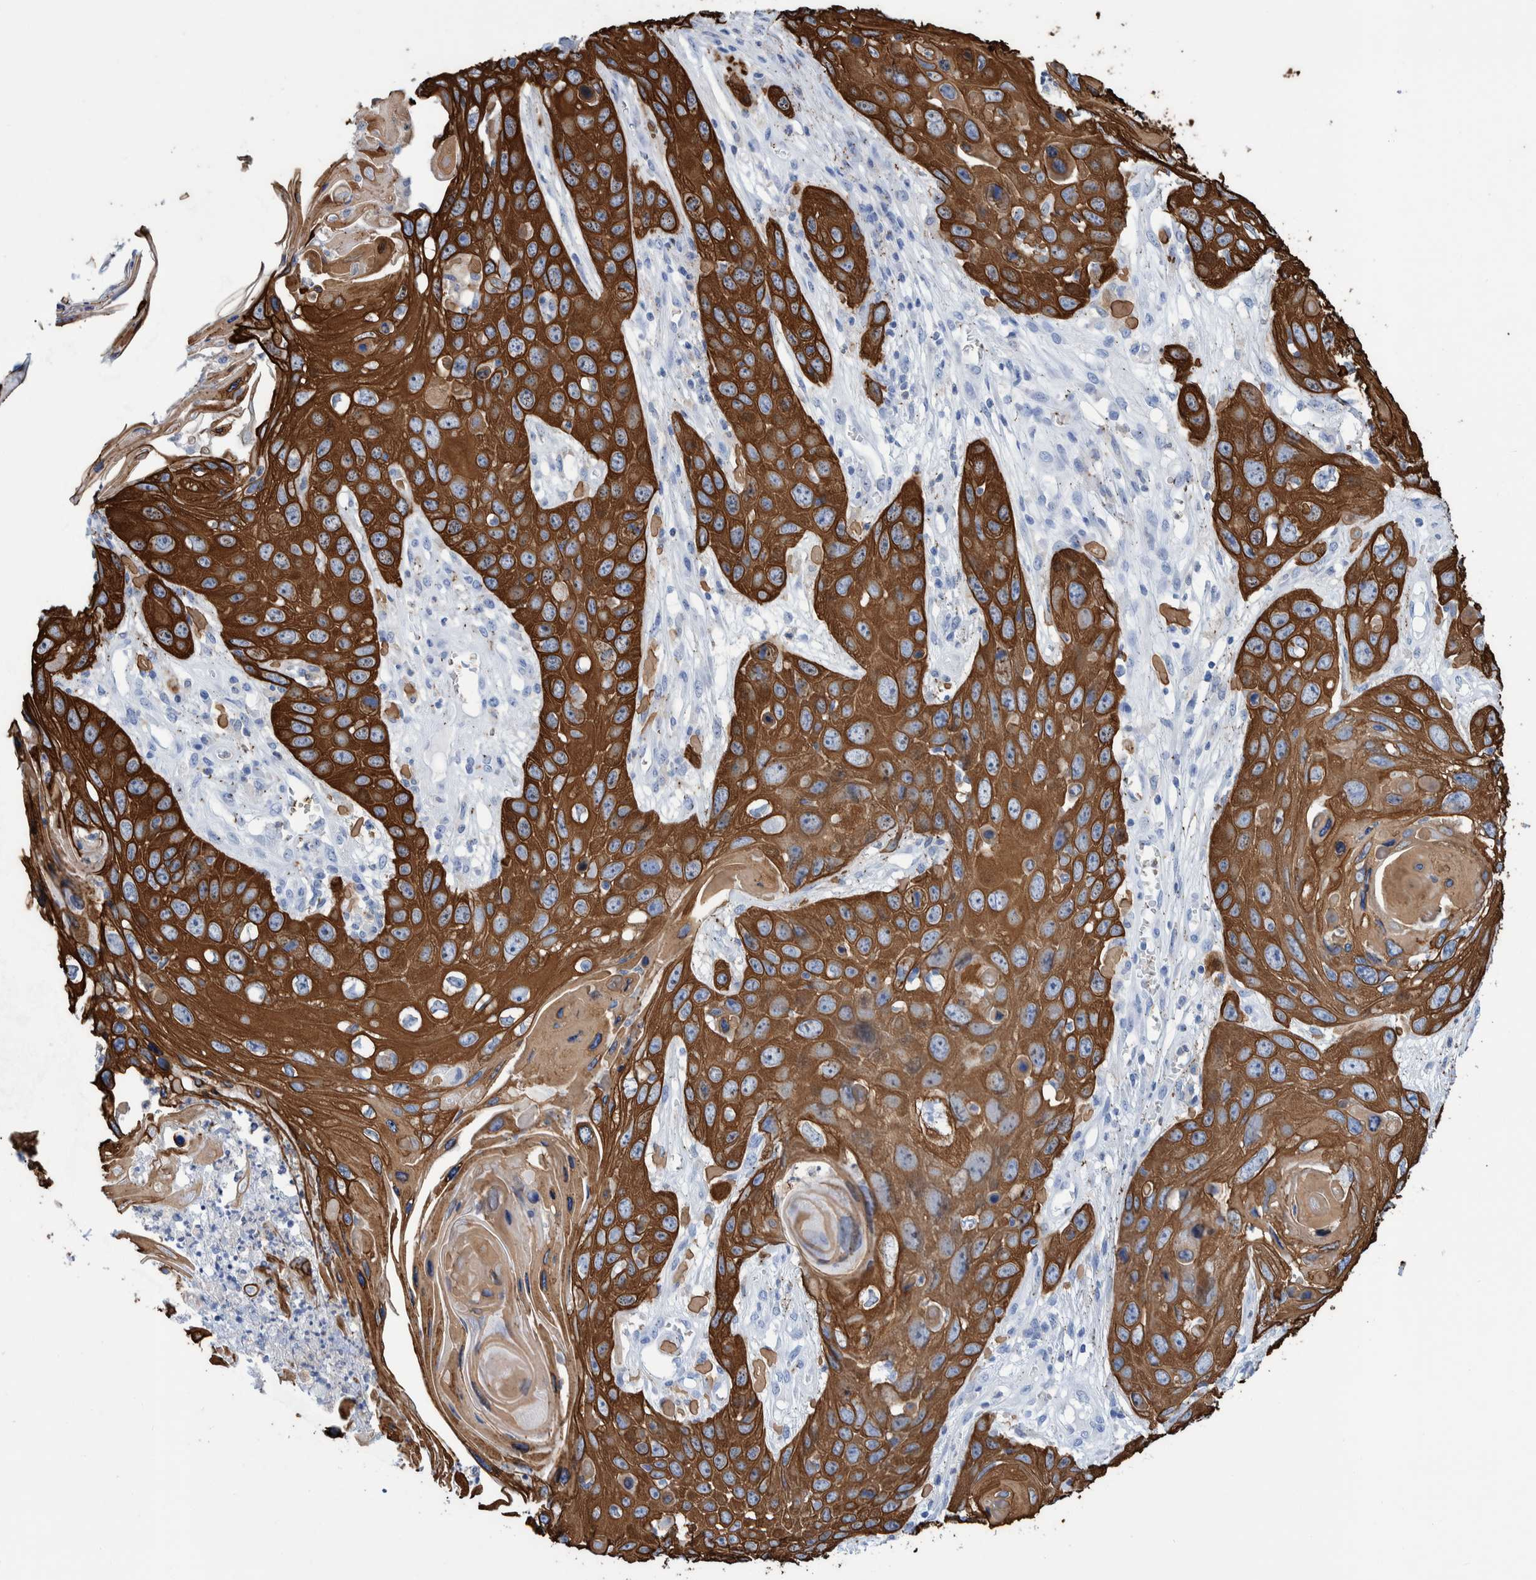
{"staining": {"intensity": "strong", "quantity": ">75%", "location": "cytoplasmic/membranous"}, "tissue": "skin cancer", "cell_type": "Tumor cells", "image_type": "cancer", "snomed": [{"axis": "morphology", "description": "Squamous cell carcinoma, NOS"}, {"axis": "topography", "description": "Skin"}], "caption": "Immunohistochemical staining of human skin squamous cell carcinoma displays high levels of strong cytoplasmic/membranous staining in approximately >75% of tumor cells.", "gene": "KRT14", "patient": {"sex": "male", "age": 55}}